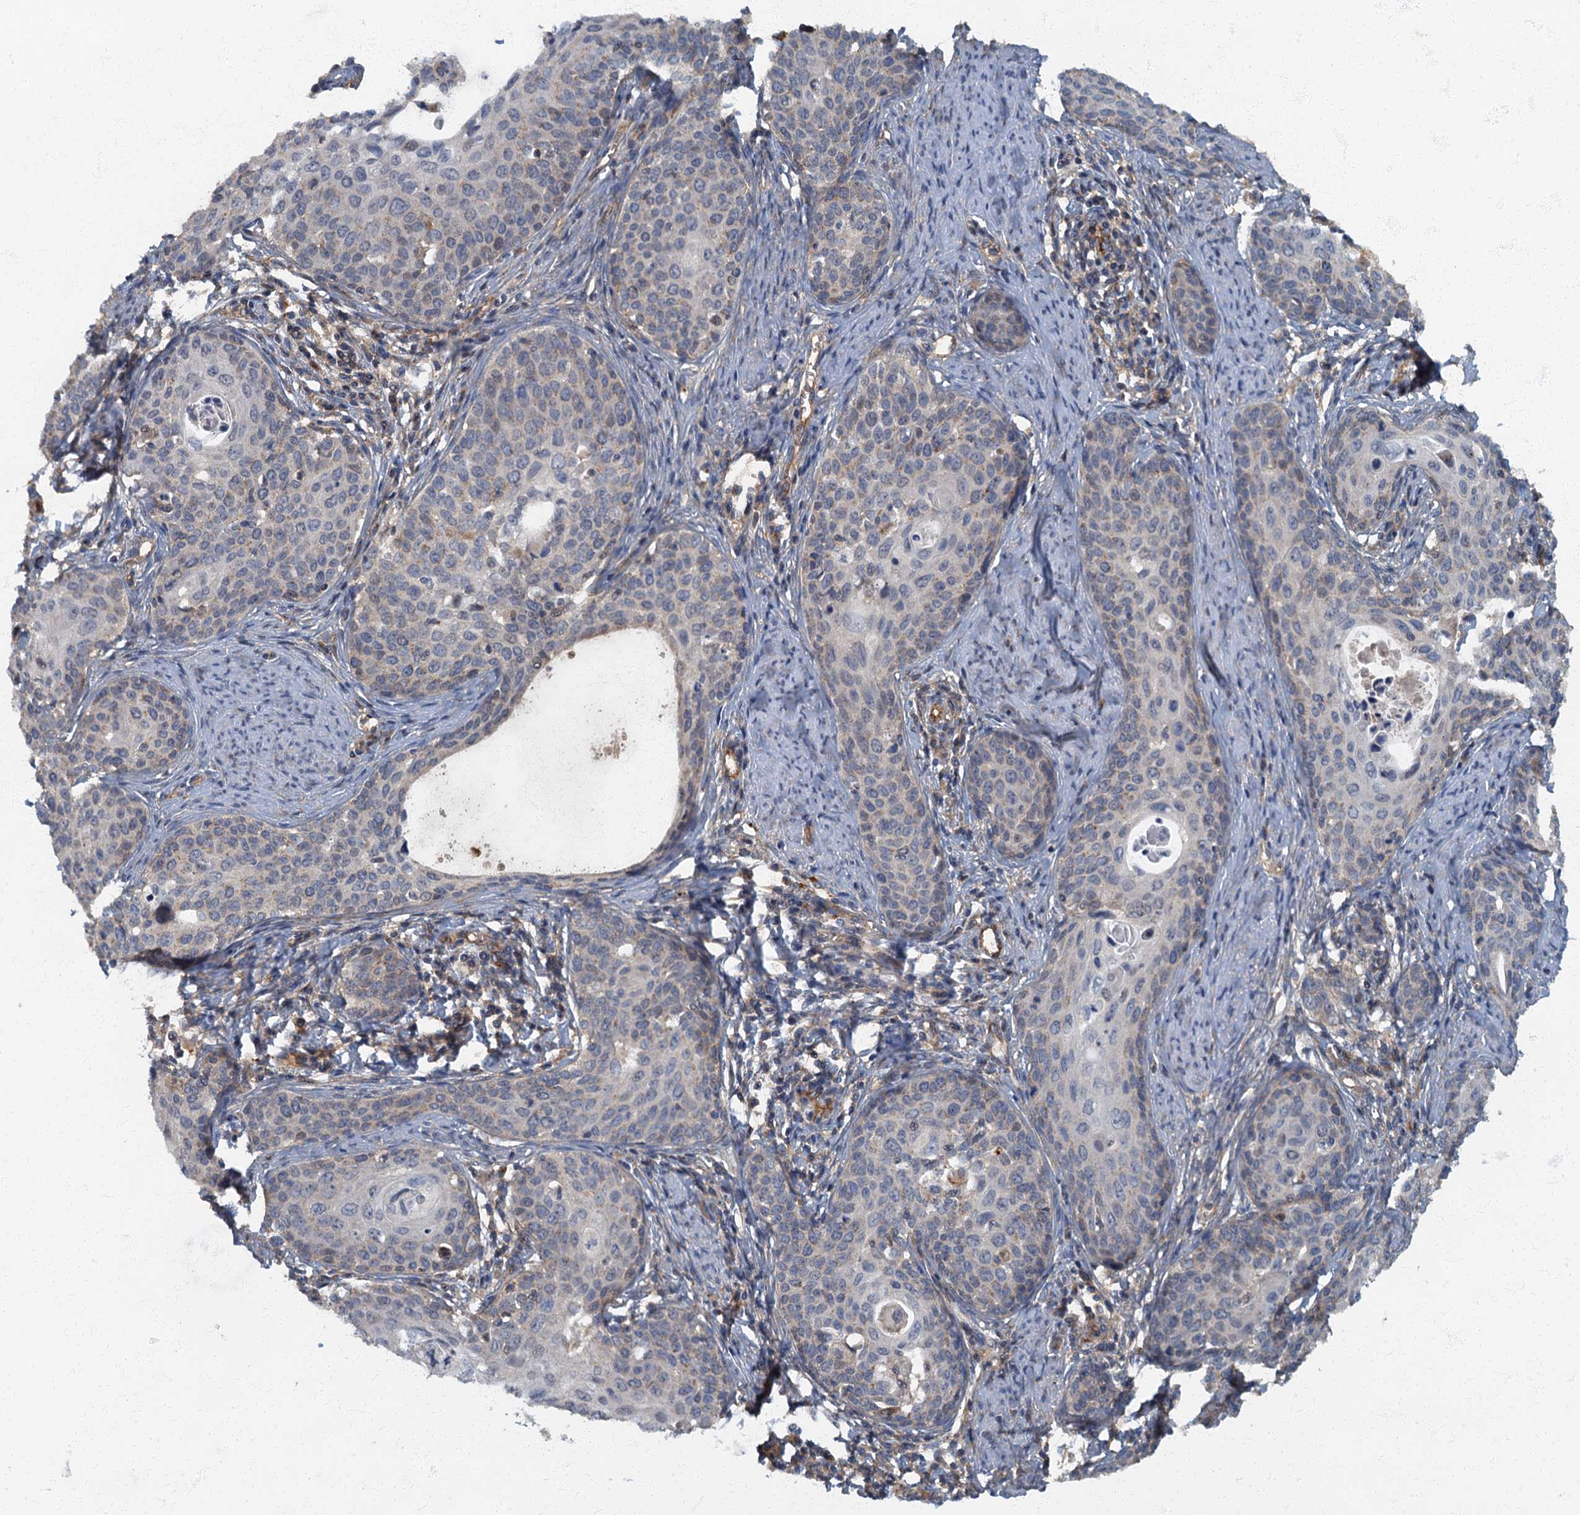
{"staining": {"intensity": "weak", "quantity": "<25%", "location": "cytoplasmic/membranous"}, "tissue": "cervical cancer", "cell_type": "Tumor cells", "image_type": "cancer", "snomed": [{"axis": "morphology", "description": "Squamous cell carcinoma, NOS"}, {"axis": "topography", "description": "Cervix"}], "caption": "Protein analysis of squamous cell carcinoma (cervical) shows no significant staining in tumor cells. The staining is performed using DAB (3,3'-diaminobenzidine) brown chromogen with nuclei counter-stained in using hematoxylin.", "gene": "ARL11", "patient": {"sex": "female", "age": 52}}